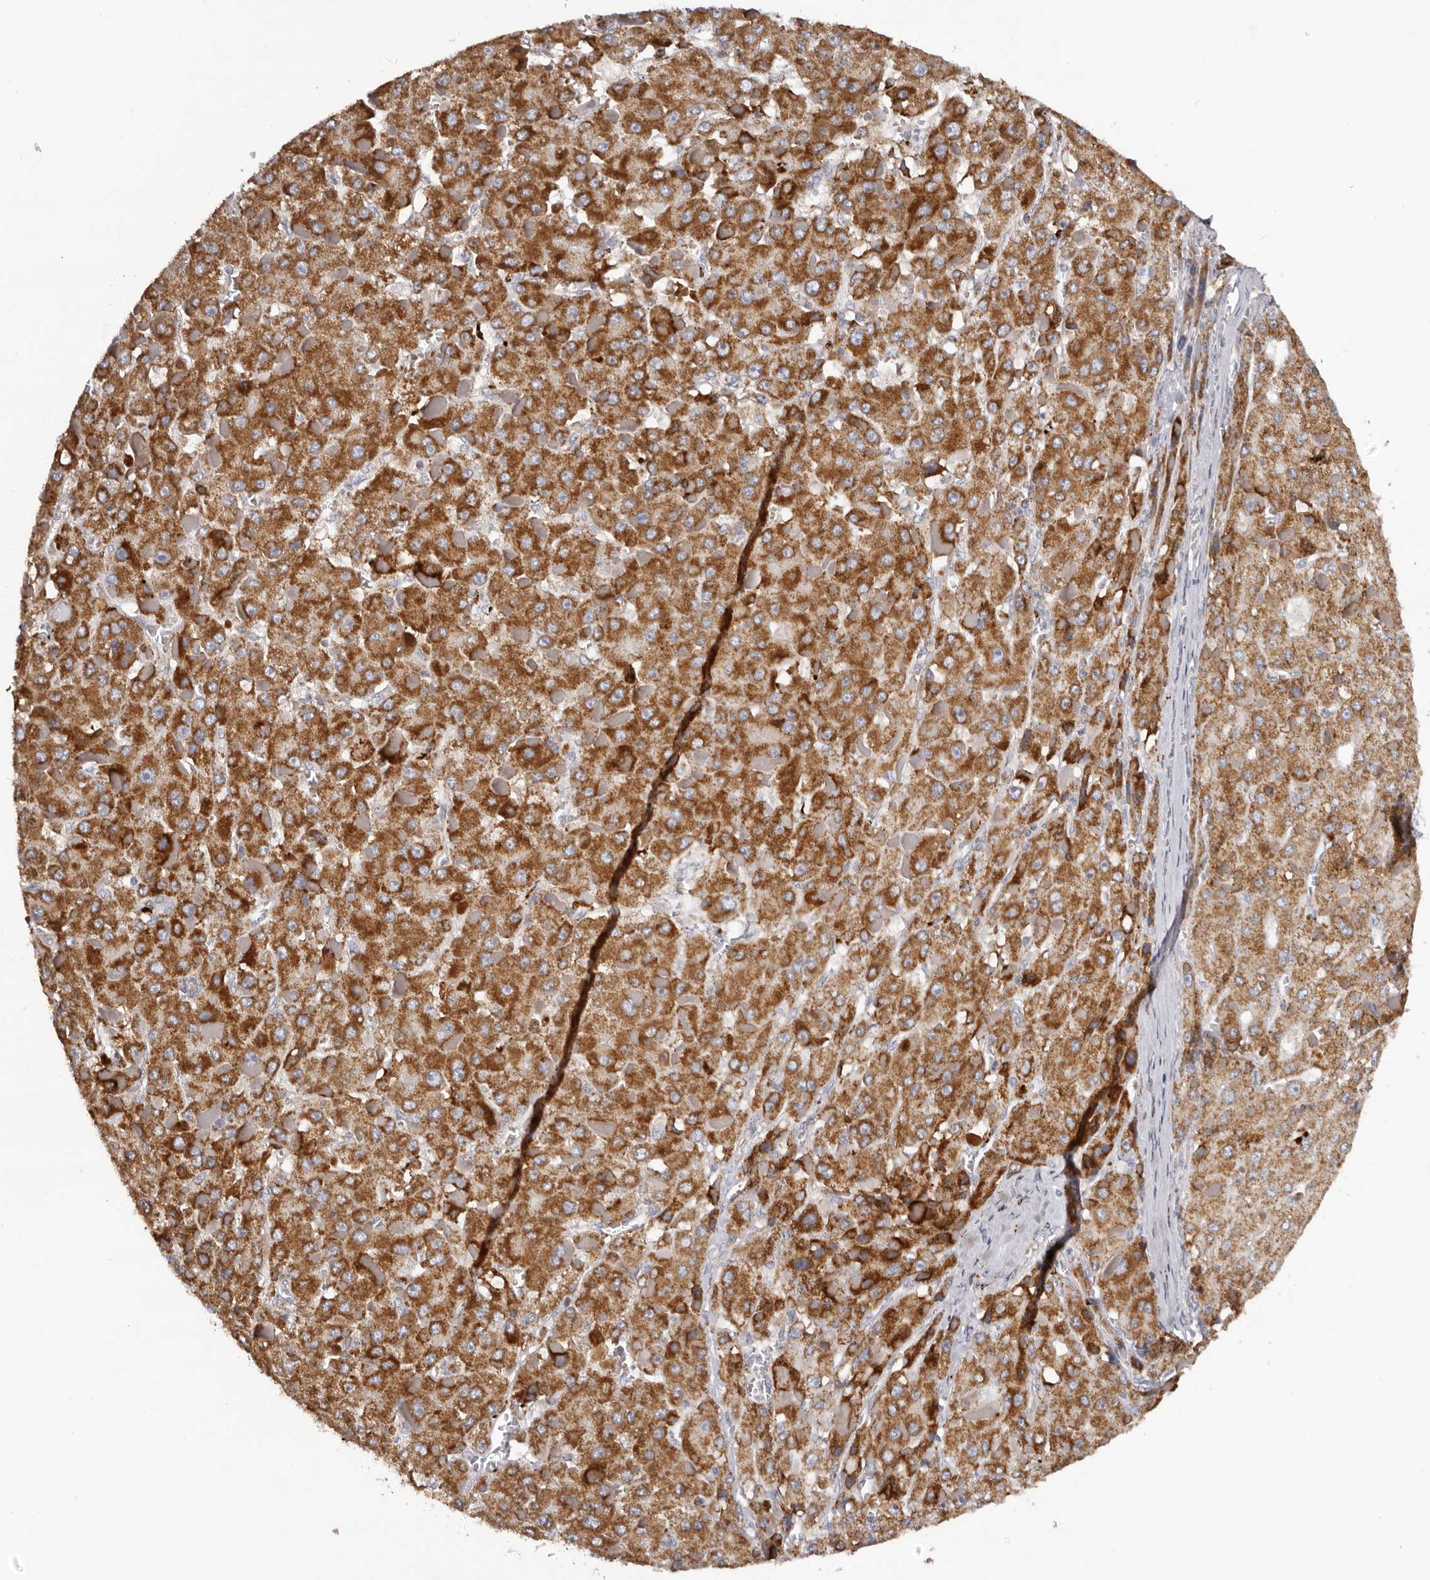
{"staining": {"intensity": "strong", "quantity": ">75%", "location": "cytoplasmic/membranous"}, "tissue": "liver cancer", "cell_type": "Tumor cells", "image_type": "cancer", "snomed": [{"axis": "morphology", "description": "Carcinoma, Hepatocellular, NOS"}, {"axis": "topography", "description": "Liver"}], "caption": "The immunohistochemical stain labels strong cytoplasmic/membranous staining in tumor cells of liver cancer (hepatocellular carcinoma) tissue. (brown staining indicates protein expression, while blue staining denotes nuclei).", "gene": "MECR", "patient": {"sex": "female", "age": 73}}